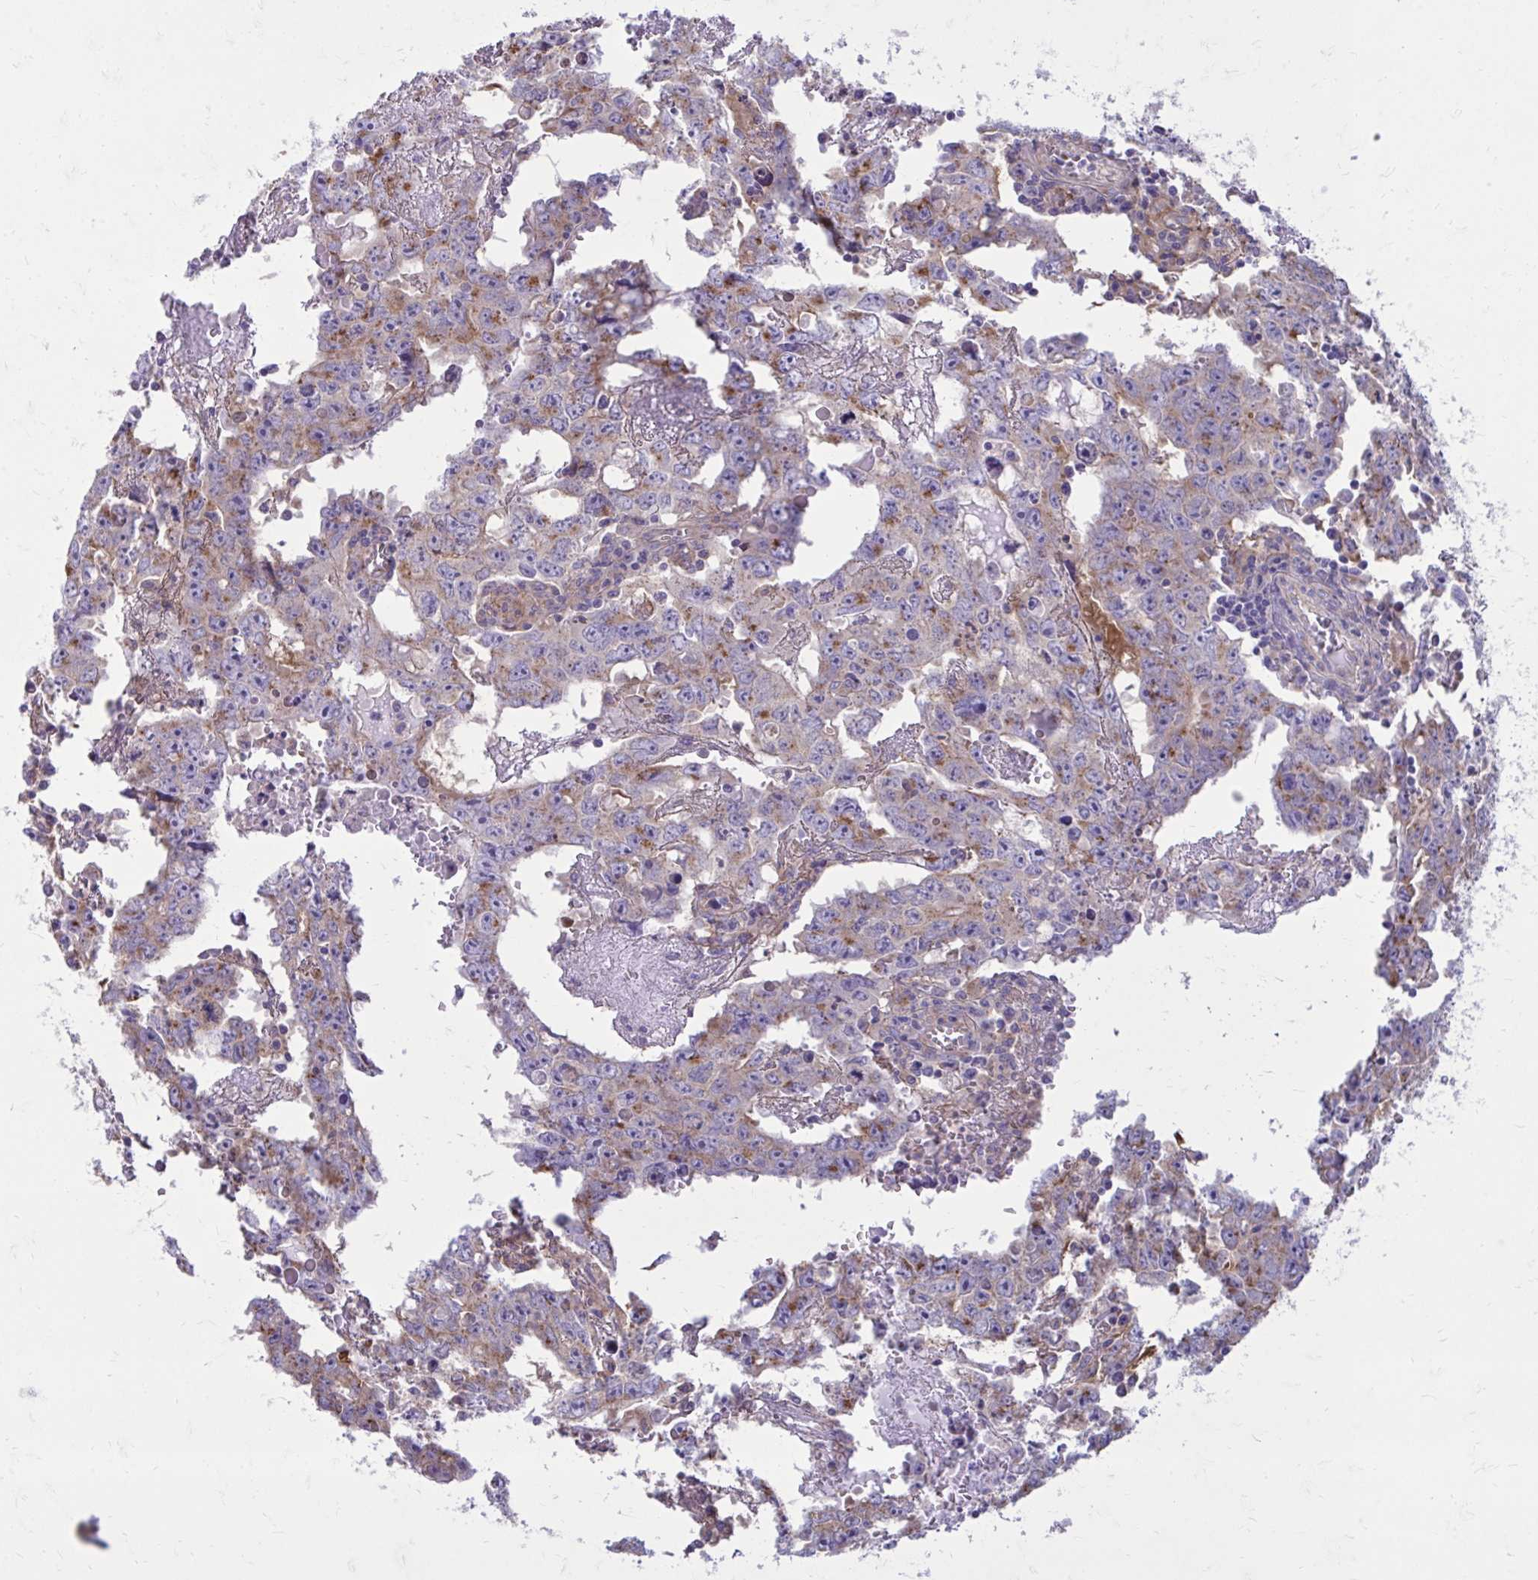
{"staining": {"intensity": "moderate", "quantity": "25%-75%", "location": "cytoplasmic/membranous"}, "tissue": "testis cancer", "cell_type": "Tumor cells", "image_type": "cancer", "snomed": [{"axis": "morphology", "description": "Carcinoma, Embryonal, NOS"}, {"axis": "topography", "description": "Testis"}], "caption": "Moderate cytoplasmic/membranous protein expression is seen in approximately 25%-75% of tumor cells in testis embryonal carcinoma.", "gene": "CLTA", "patient": {"sex": "male", "age": 22}}